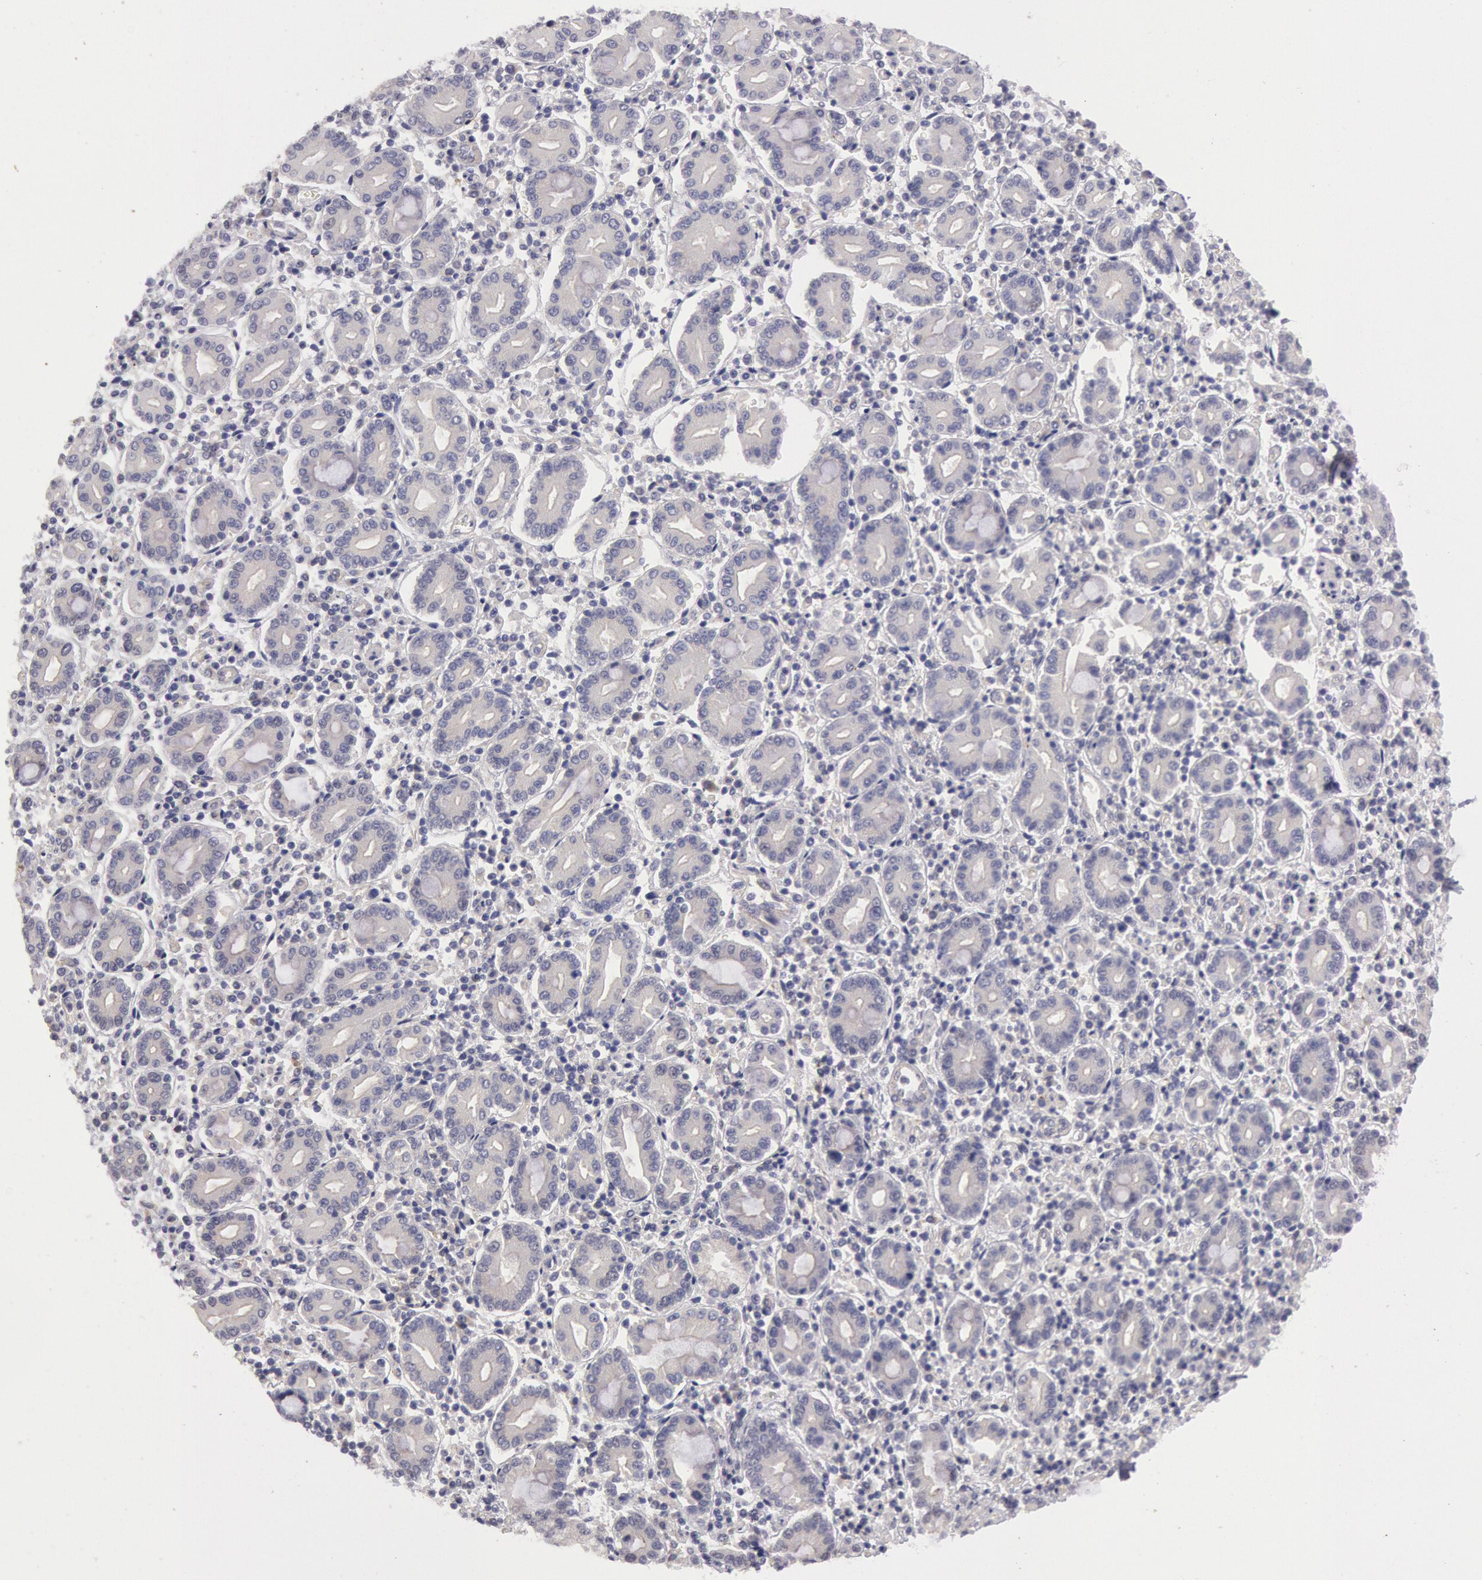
{"staining": {"intensity": "negative", "quantity": "none", "location": "none"}, "tissue": "pancreatic cancer", "cell_type": "Tumor cells", "image_type": "cancer", "snomed": [{"axis": "morphology", "description": "Adenocarcinoma, NOS"}, {"axis": "topography", "description": "Pancreas"}], "caption": "Adenocarcinoma (pancreatic) stained for a protein using immunohistochemistry shows no staining tumor cells.", "gene": "AMOTL1", "patient": {"sex": "female", "age": 57}}